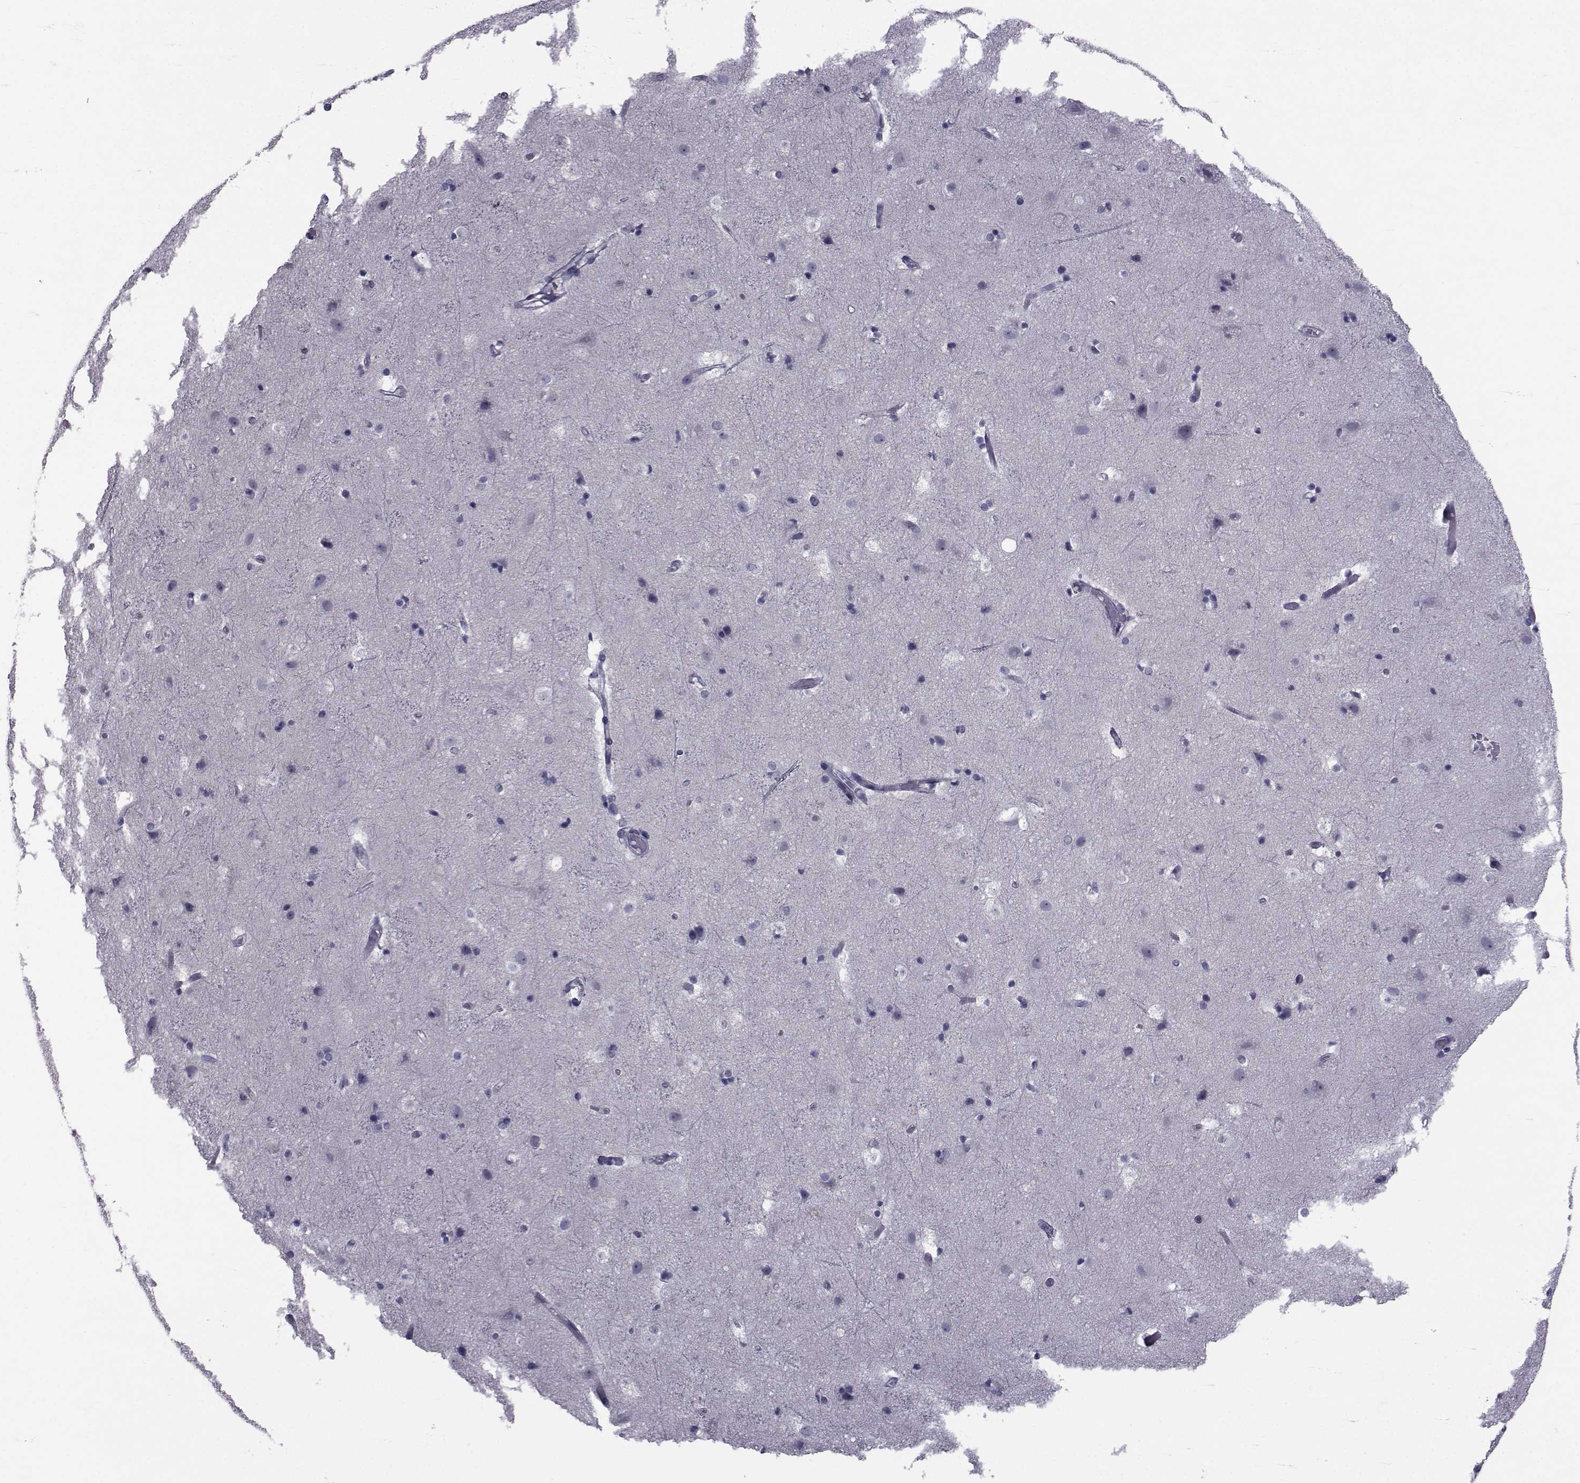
{"staining": {"intensity": "negative", "quantity": "none", "location": "none"}, "tissue": "cerebral cortex", "cell_type": "Endothelial cells", "image_type": "normal", "snomed": [{"axis": "morphology", "description": "Normal tissue, NOS"}, {"axis": "topography", "description": "Cerebral cortex"}], "caption": "DAB (3,3'-diaminobenzidine) immunohistochemical staining of normal cerebral cortex reveals no significant positivity in endothelial cells. (Immunohistochemistry (ihc), brightfield microscopy, high magnification).", "gene": "SLC30A10", "patient": {"sex": "female", "age": 52}}